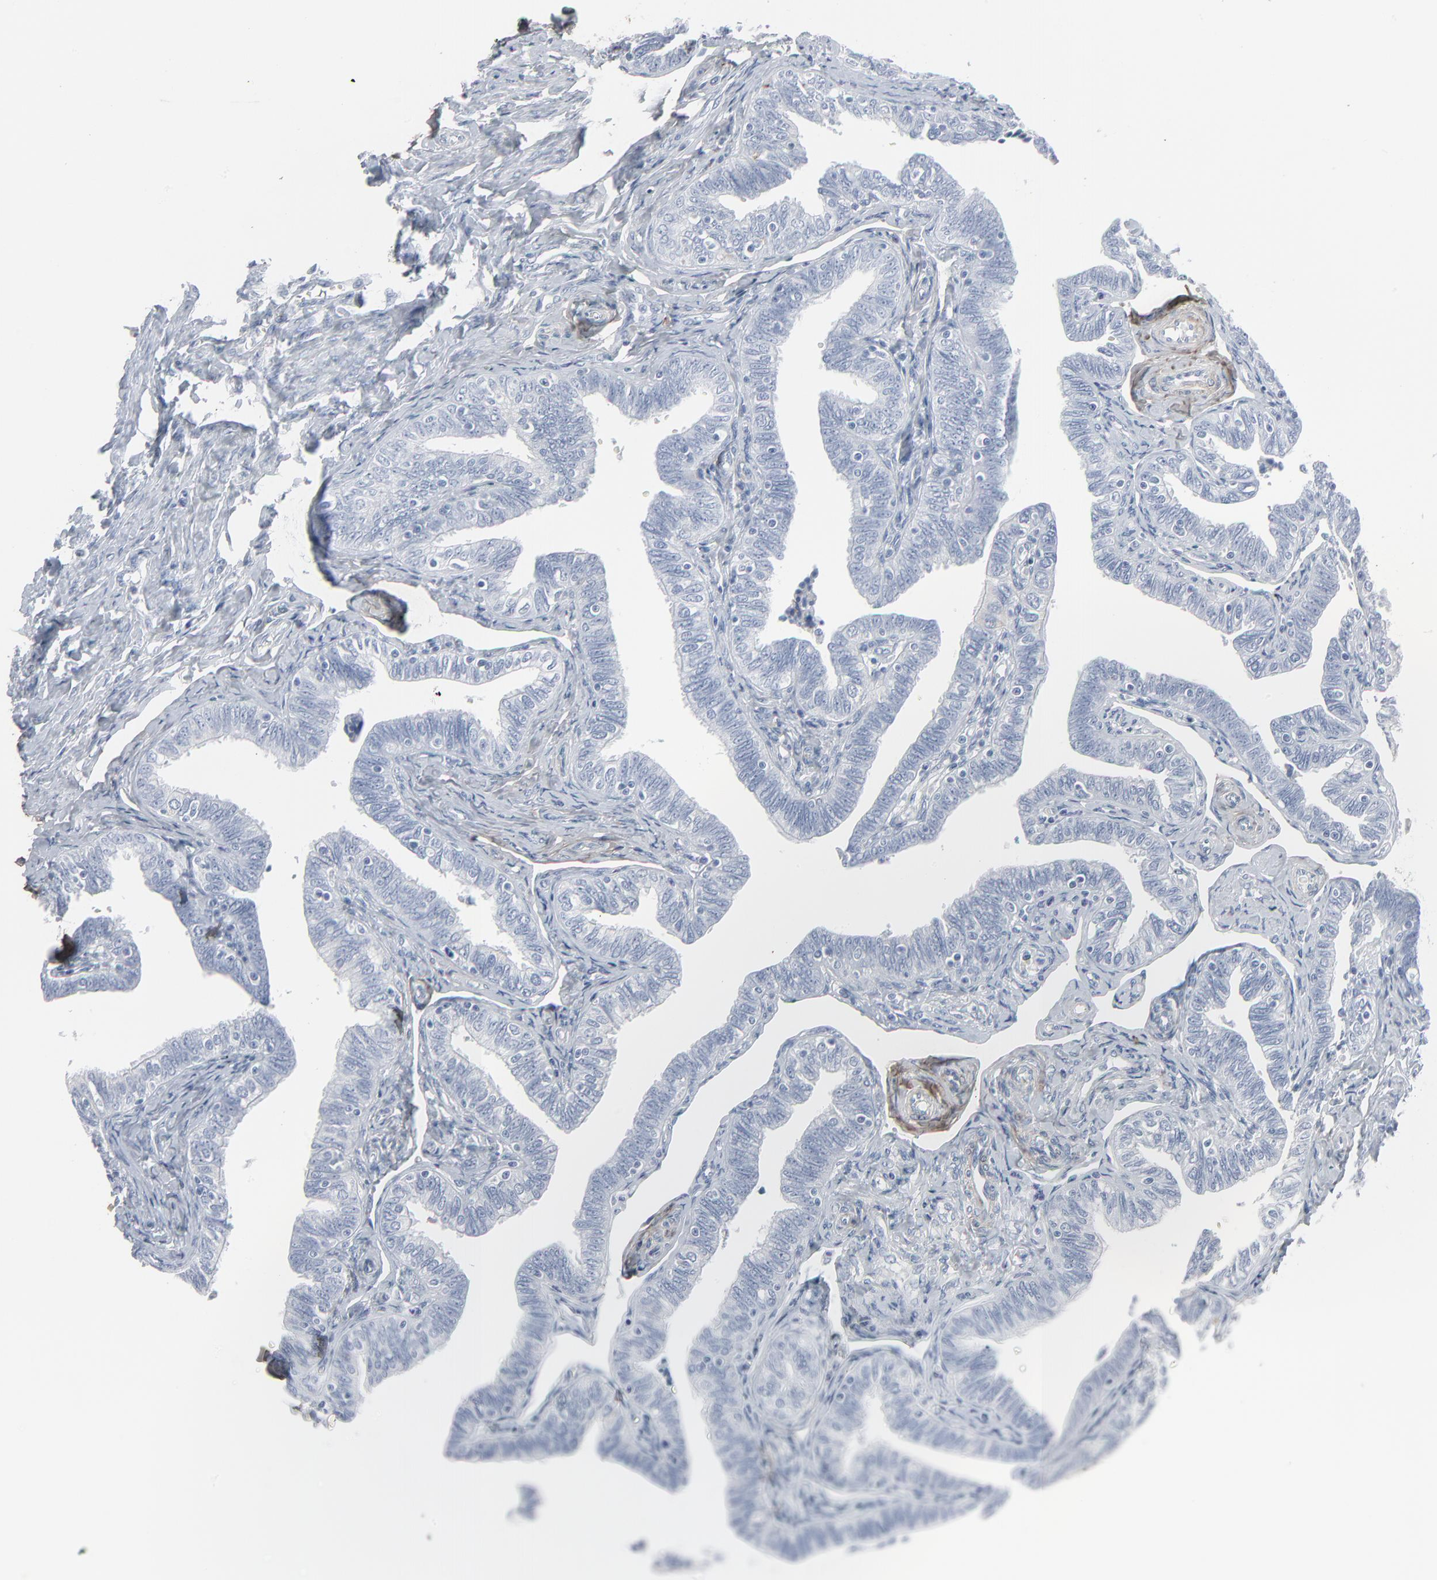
{"staining": {"intensity": "negative", "quantity": "none", "location": "none"}, "tissue": "fallopian tube", "cell_type": "Glandular cells", "image_type": "normal", "snomed": [{"axis": "morphology", "description": "Normal tissue, NOS"}, {"axis": "topography", "description": "Fallopian tube"}, {"axis": "topography", "description": "Ovary"}], "caption": "There is no significant expression in glandular cells of fallopian tube. The staining was performed using DAB to visualize the protein expression in brown, while the nuclei were stained in blue with hematoxylin (Magnification: 20x).", "gene": "BGN", "patient": {"sex": "female", "age": 69}}